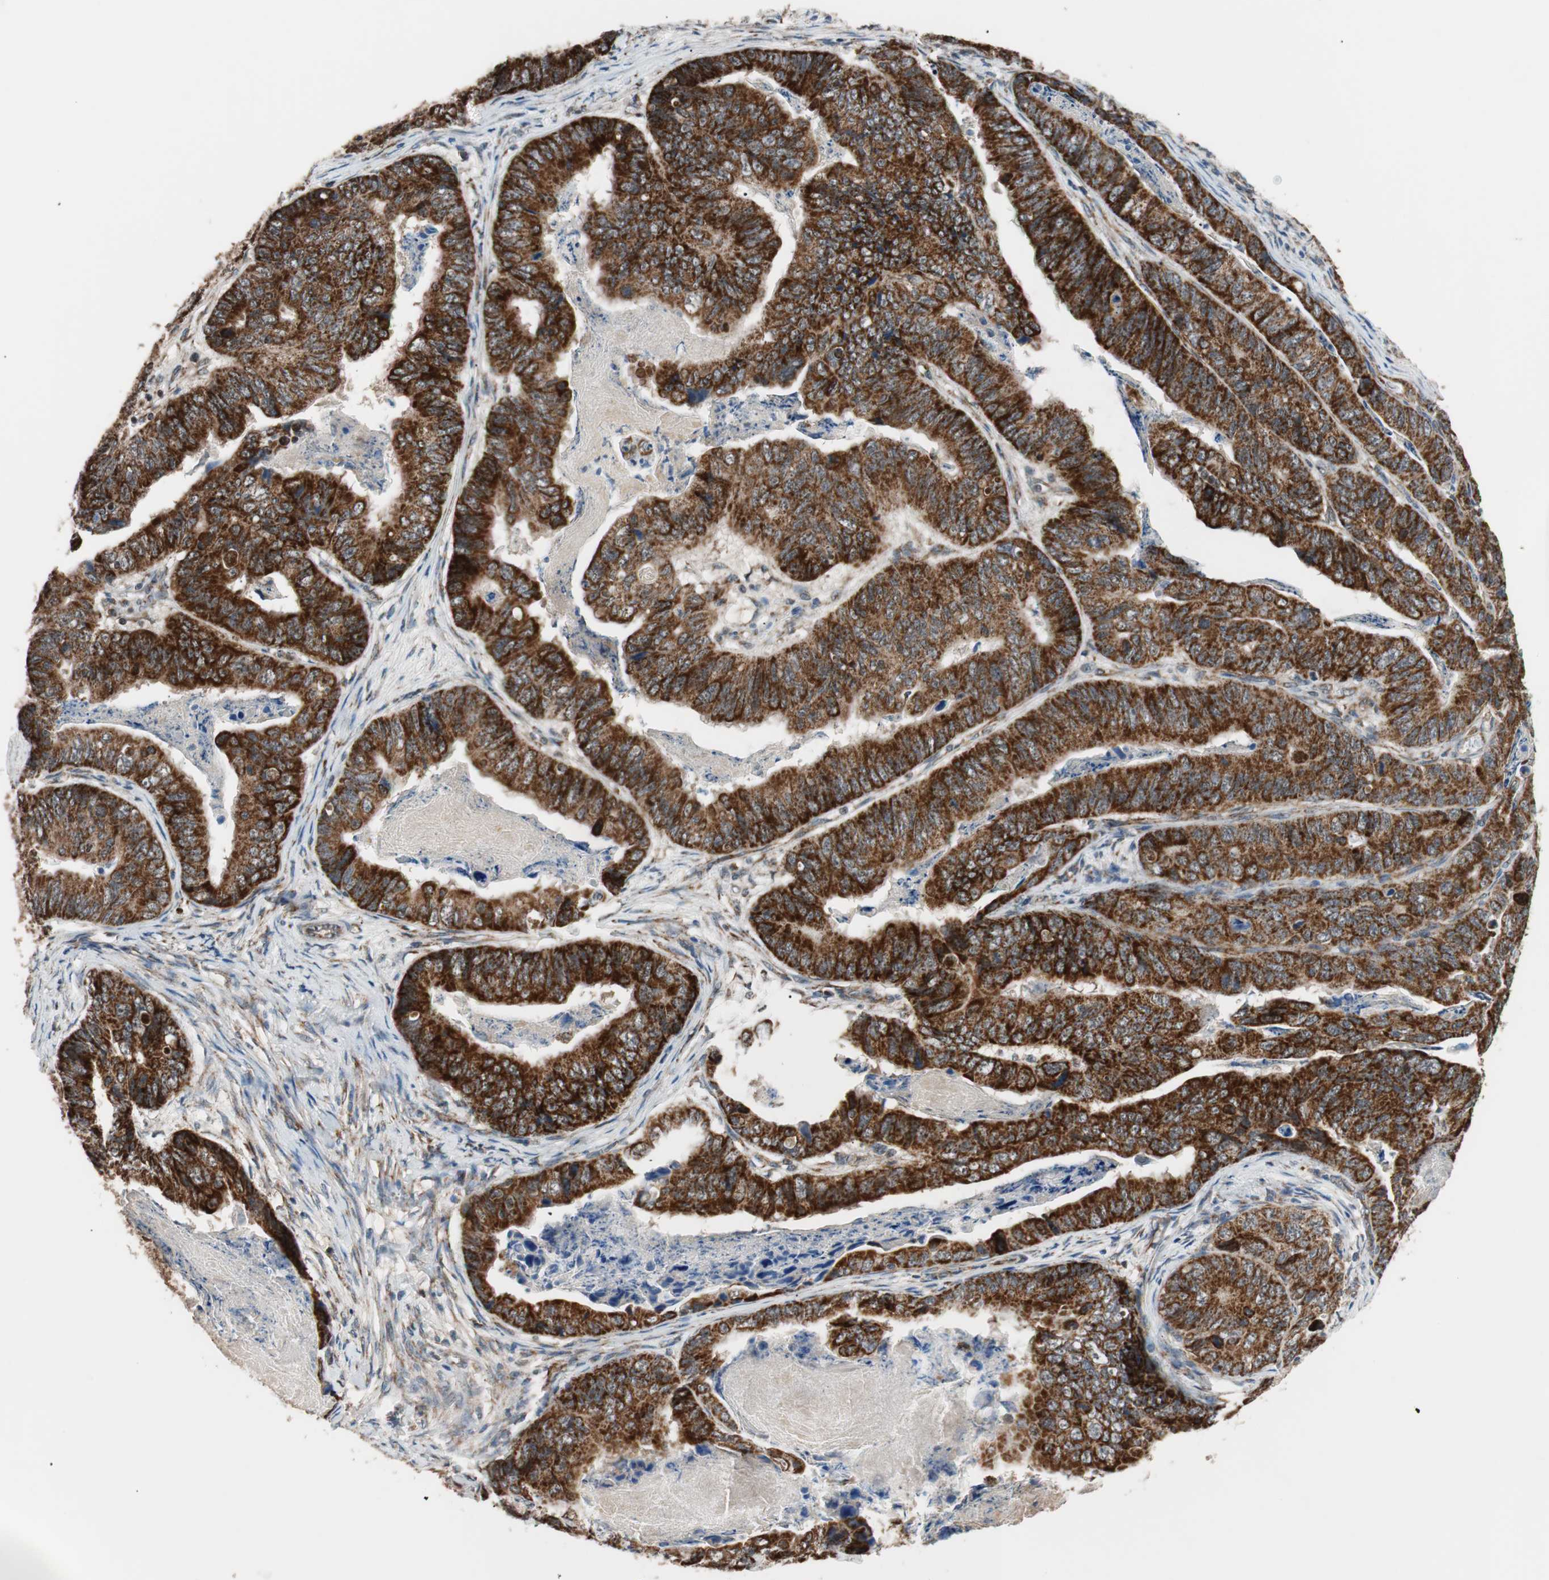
{"staining": {"intensity": "strong", "quantity": ">75%", "location": "cytoplasmic/membranous"}, "tissue": "stomach cancer", "cell_type": "Tumor cells", "image_type": "cancer", "snomed": [{"axis": "morphology", "description": "Adenocarcinoma, NOS"}, {"axis": "topography", "description": "Stomach, lower"}], "caption": "Immunohistochemistry (IHC) of human stomach cancer displays high levels of strong cytoplasmic/membranous expression in about >75% of tumor cells. Using DAB (brown) and hematoxylin (blue) stains, captured at high magnification using brightfield microscopy.", "gene": "PITRM1", "patient": {"sex": "male", "age": 77}}